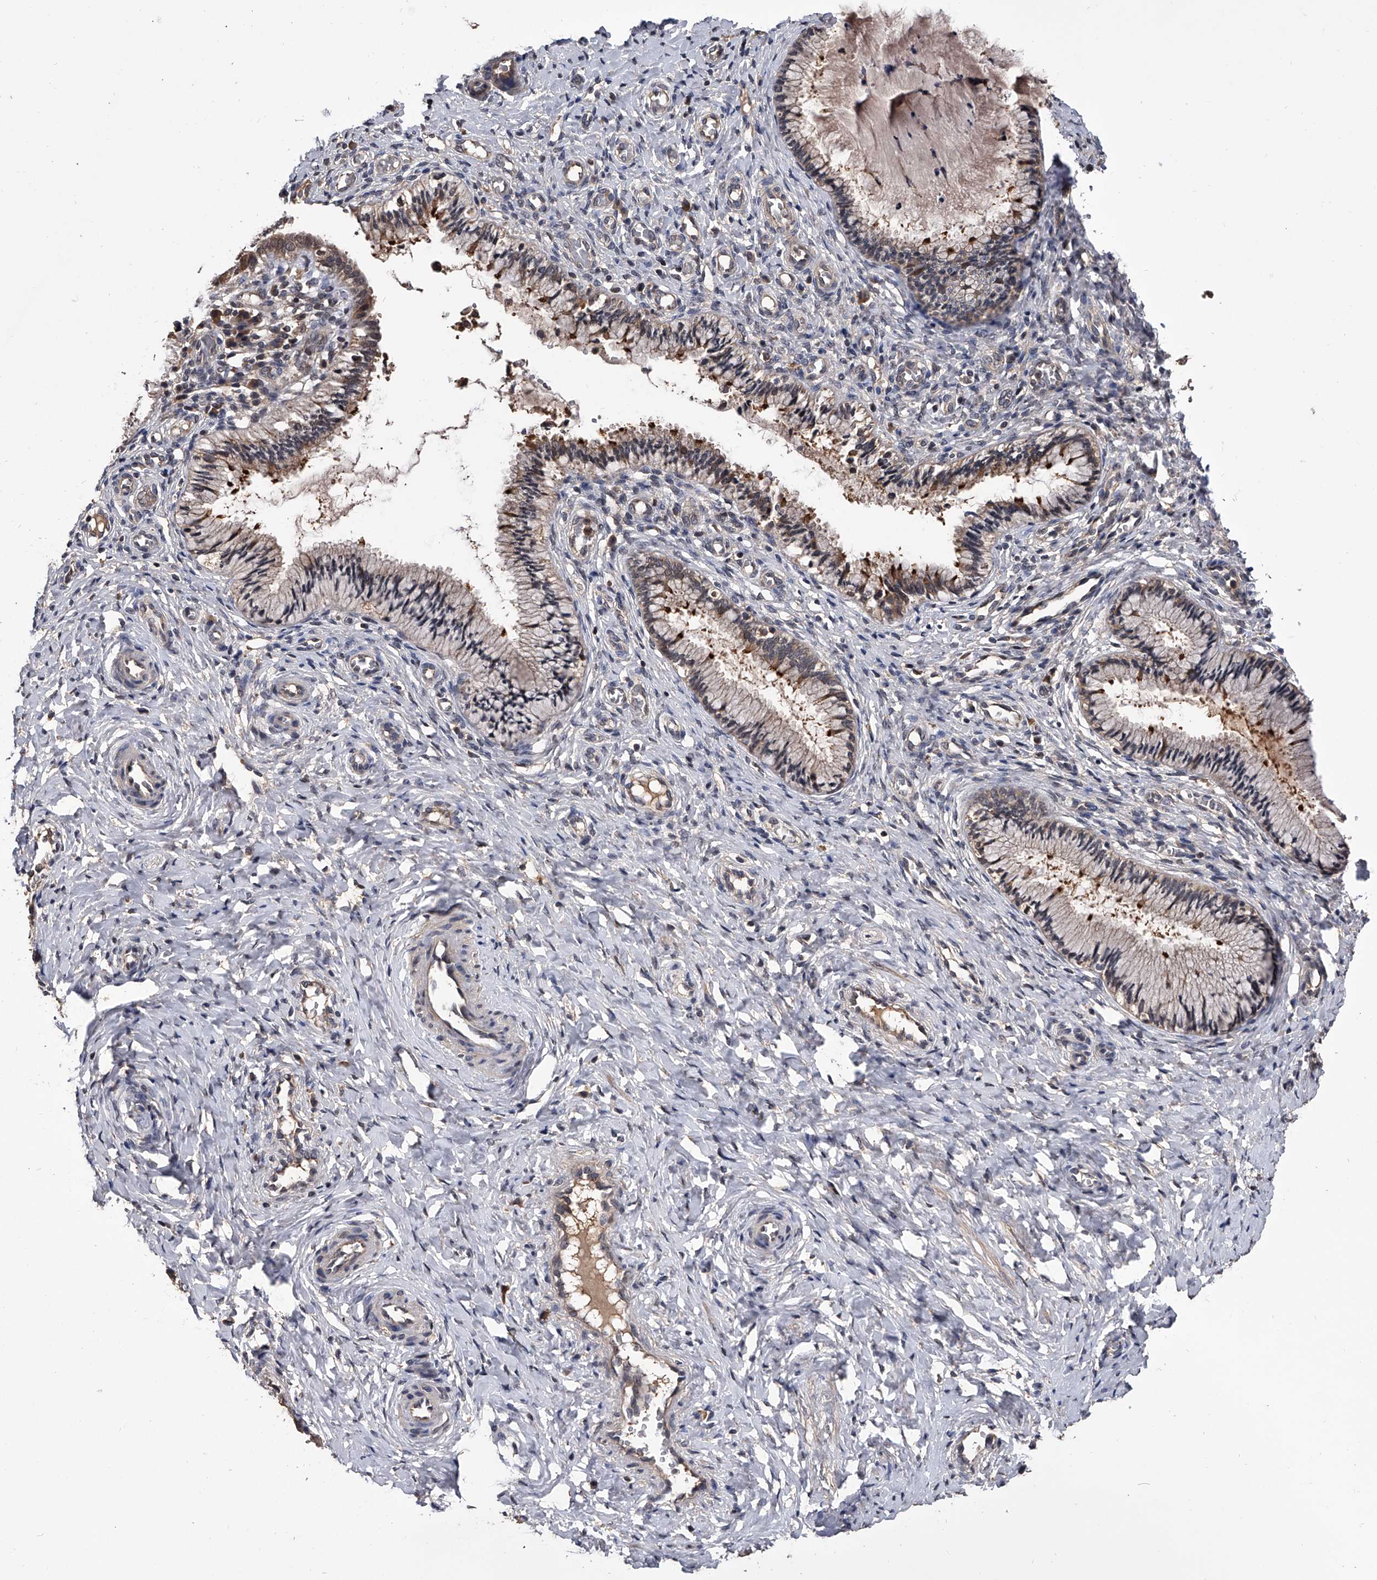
{"staining": {"intensity": "weak", "quantity": "25%-75%", "location": "cytoplasmic/membranous"}, "tissue": "cervix", "cell_type": "Glandular cells", "image_type": "normal", "snomed": [{"axis": "morphology", "description": "Normal tissue, NOS"}, {"axis": "topography", "description": "Cervix"}], "caption": "Cervix stained with immunohistochemistry (IHC) reveals weak cytoplasmic/membranous expression in about 25%-75% of glandular cells.", "gene": "EFCAB7", "patient": {"sex": "female", "age": 27}}